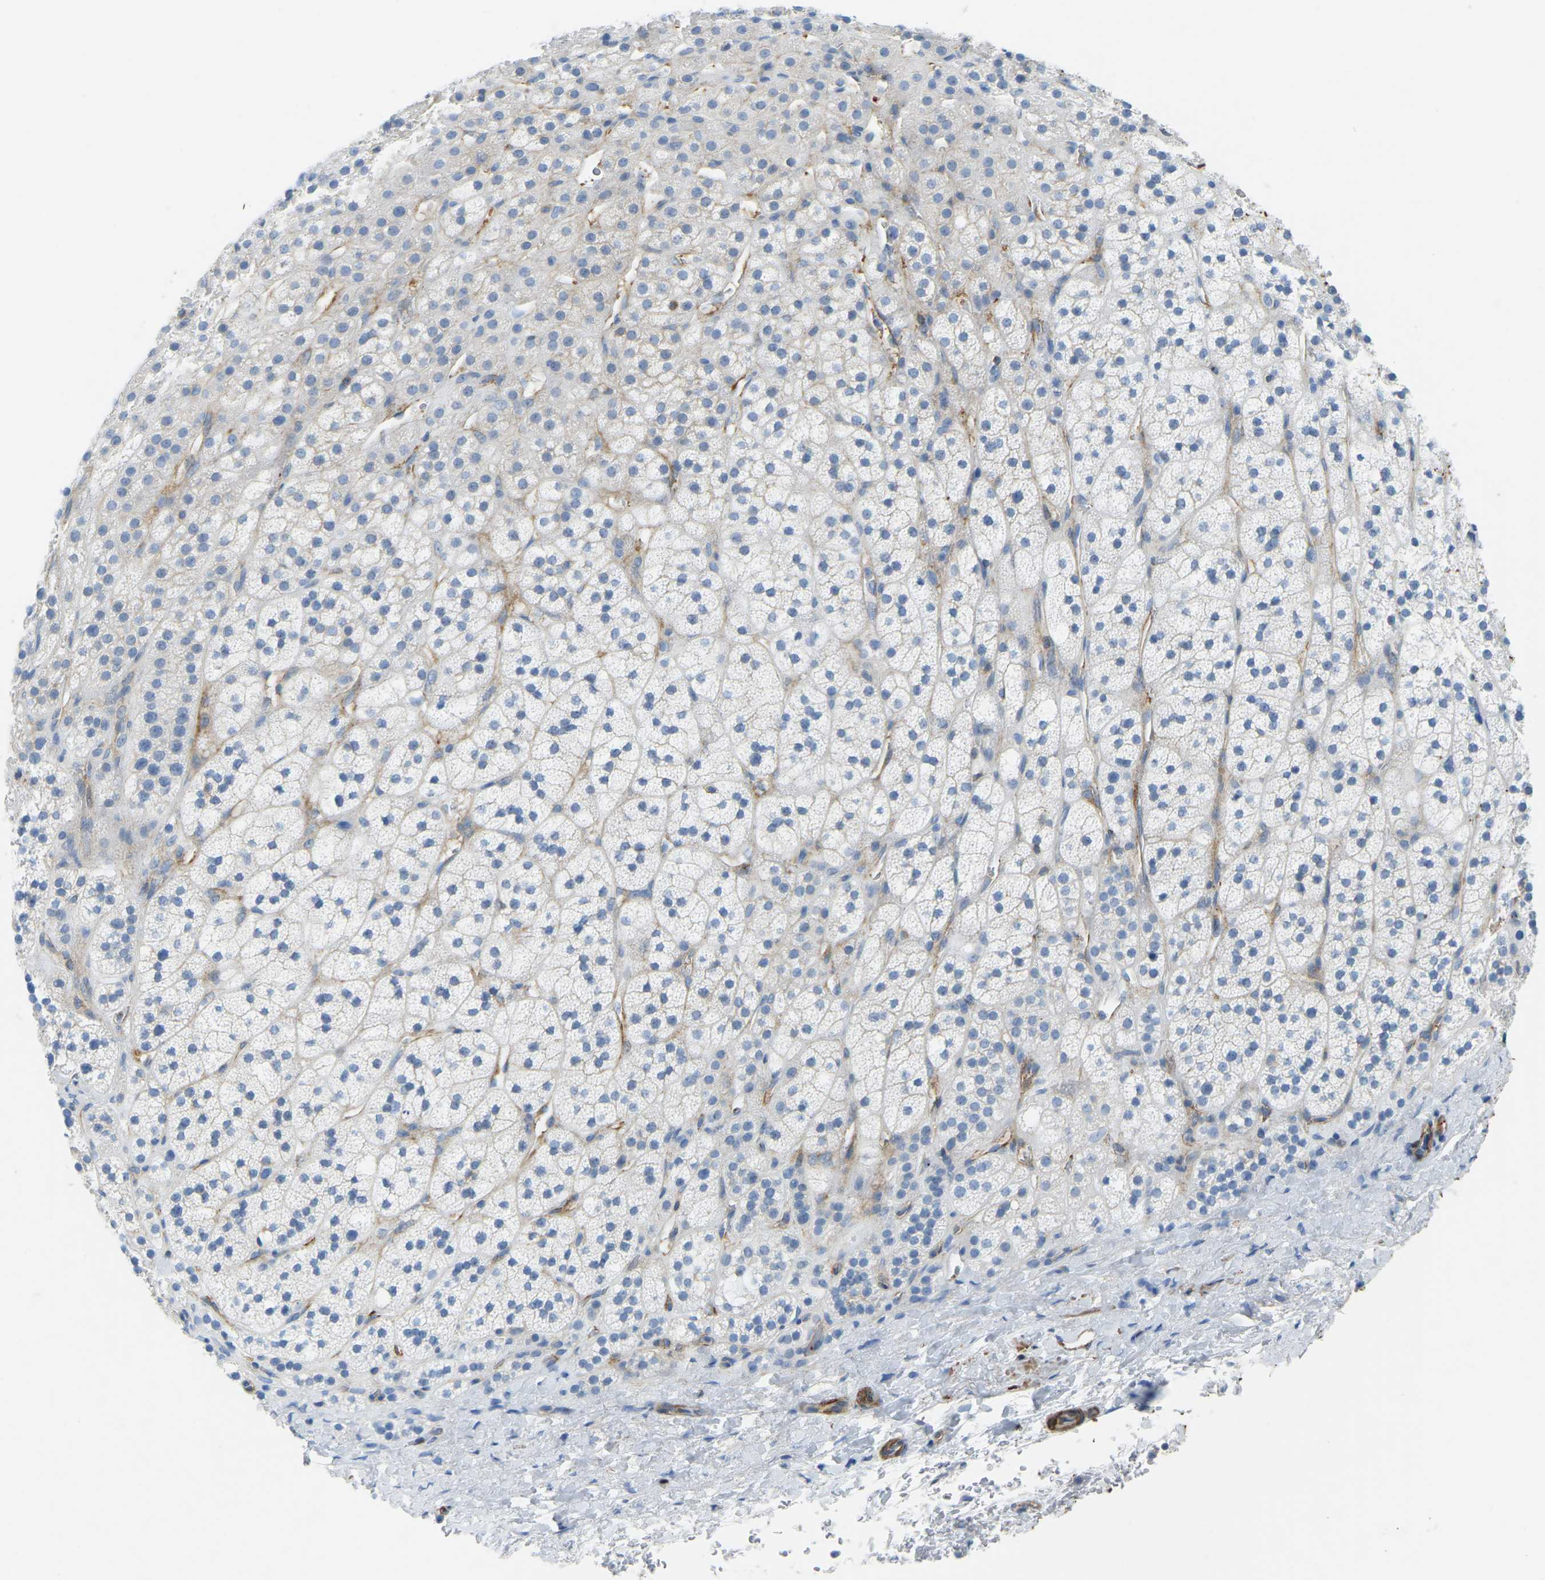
{"staining": {"intensity": "negative", "quantity": "none", "location": "none"}, "tissue": "adrenal gland", "cell_type": "Glandular cells", "image_type": "normal", "snomed": [{"axis": "morphology", "description": "Normal tissue, NOS"}, {"axis": "topography", "description": "Adrenal gland"}], "caption": "This is an IHC photomicrograph of benign human adrenal gland. There is no expression in glandular cells.", "gene": "MYL3", "patient": {"sex": "male", "age": 56}}